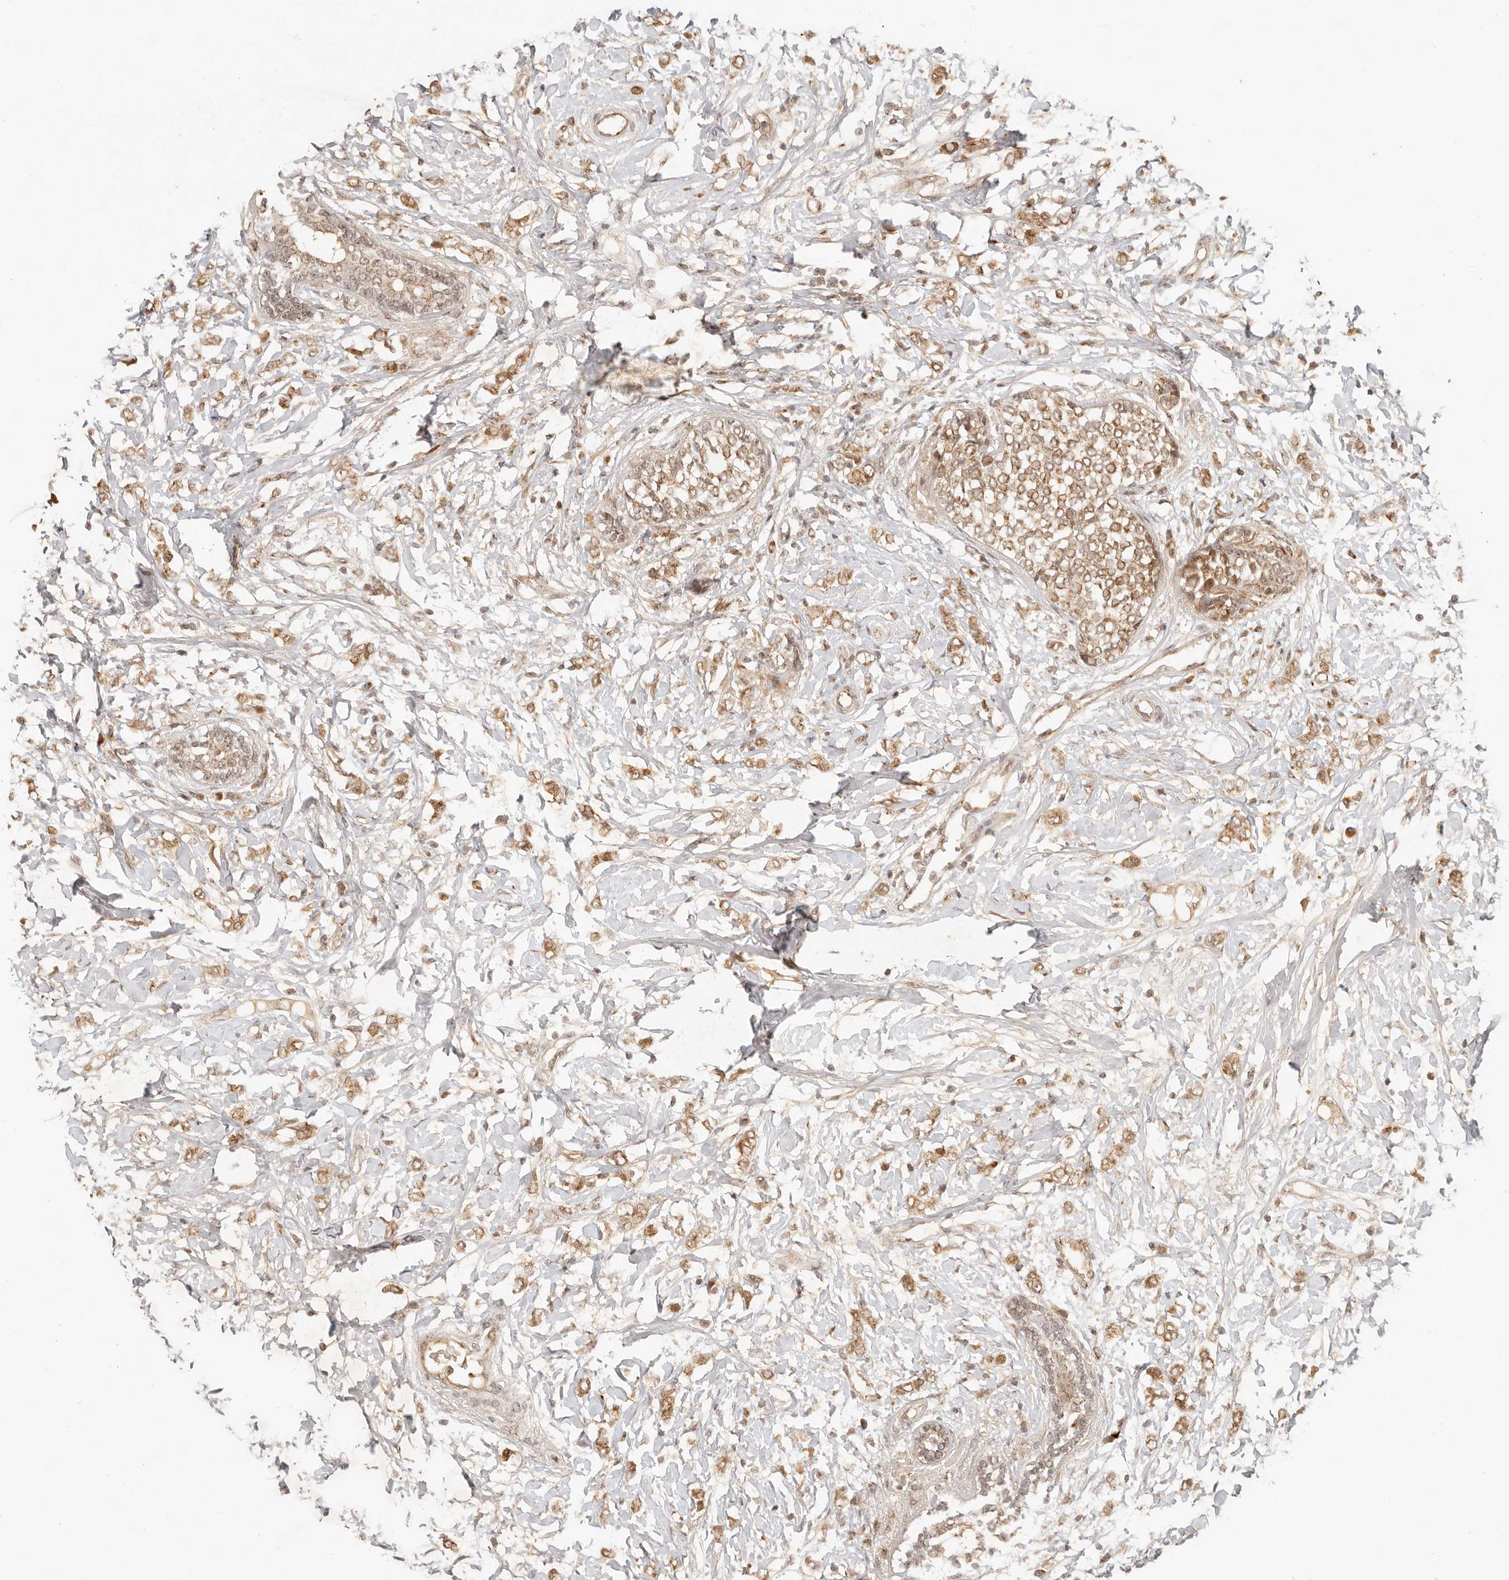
{"staining": {"intensity": "moderate", "quantity": ">75%", "location": "cytoplasmic/membranous,nuclear"}, "tissue": "breast cancer", "cell_type": "Tumor cells", "image_type": "cancer", "snomed": [{"axis": "morphology", "description": "Normal tissue, NOS"}, {"axis": "morphology", "description": "Lobular carcinoma"}, {"axis": "topography", "description": "Breast"}], "caption": "Tumor cells reveal medium levels of moderate cytoplasmic/membranous and nuclear staining in approximately >75% of cells in breast cancer.", "gene": "INTS11", "patient": {"sex": "female", "age": 47}}